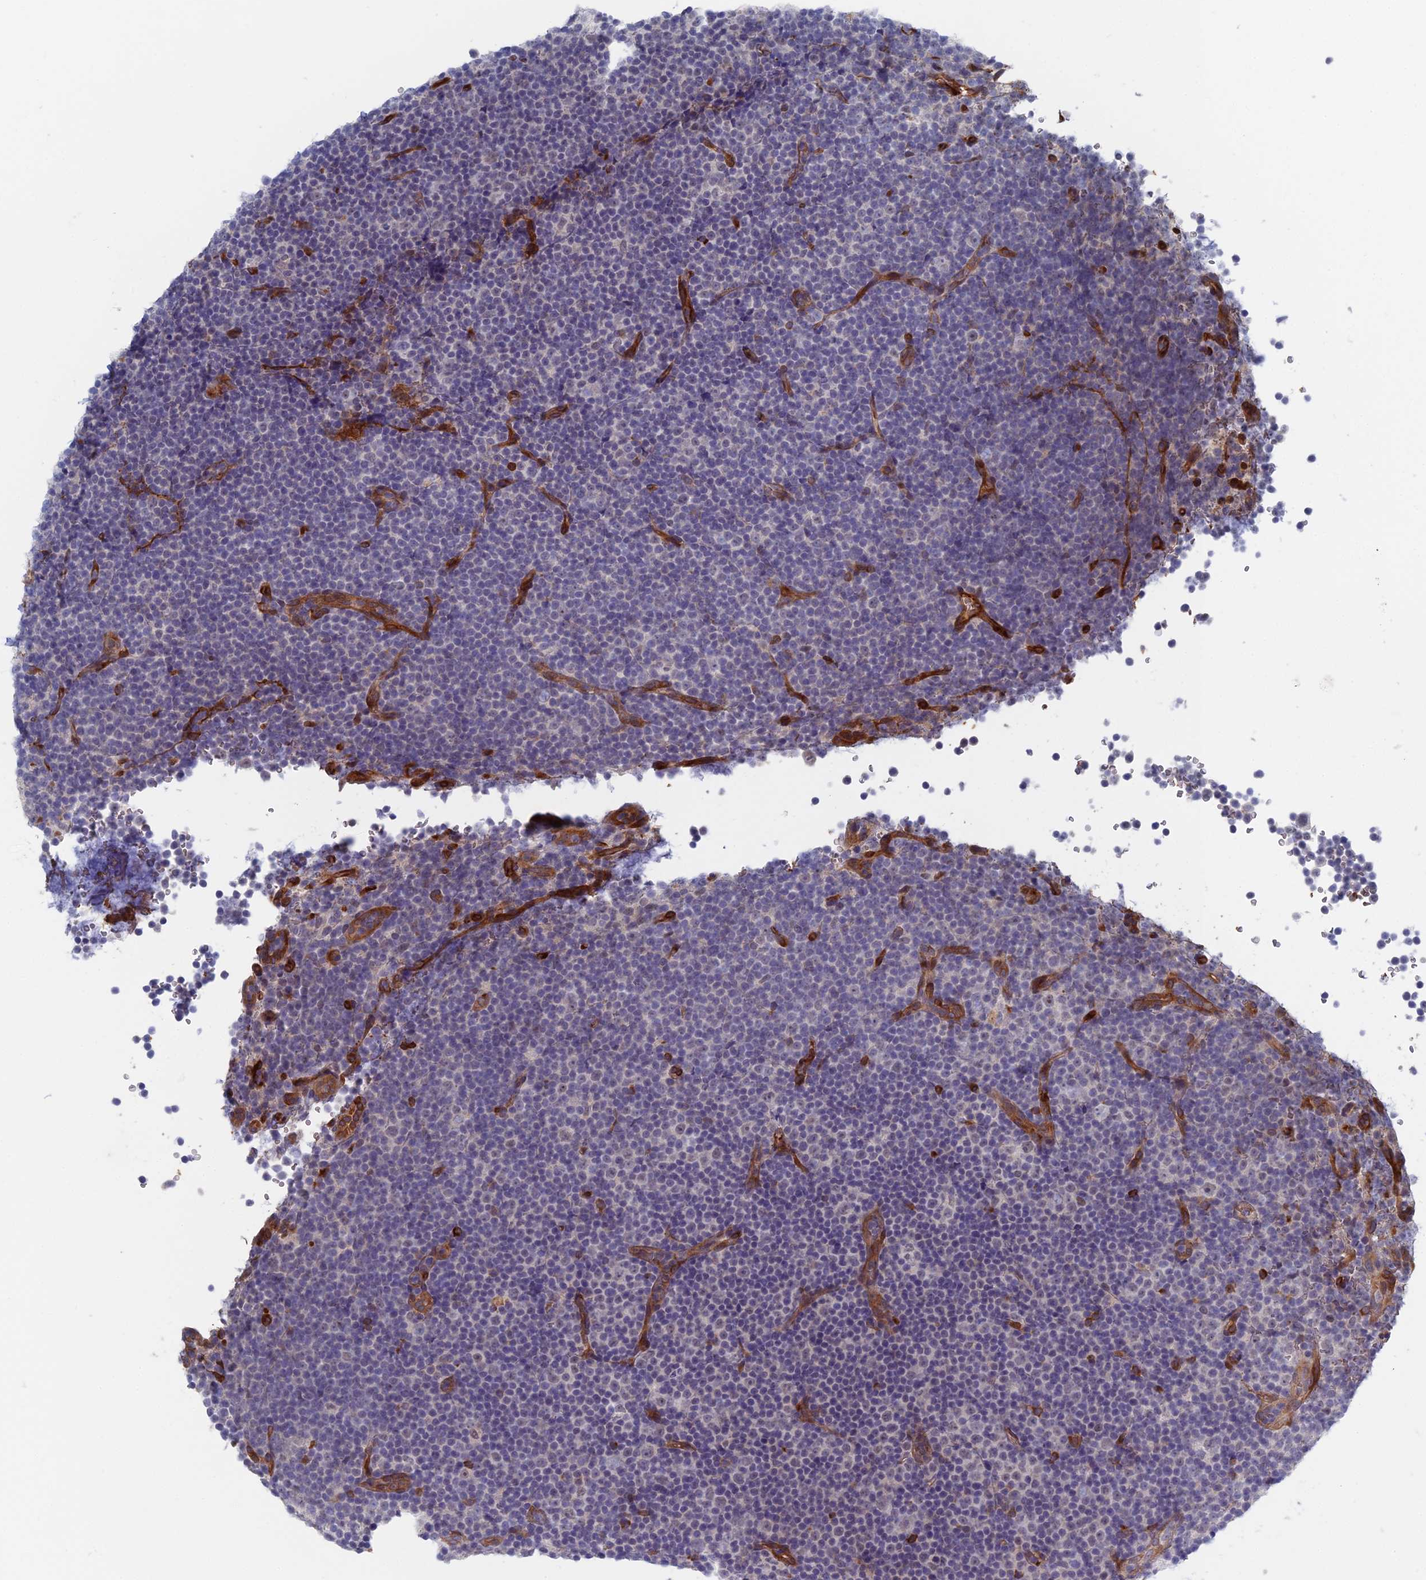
{"staining": {"intensity": "negative", "quantity": "none", "location": "none"}, "tissue": "lymphoma", "cell_type": "Tumor cells", "image_type": "cancer", "snomed": [{"axis": "morphology", "description": "Malignant lymphoma, non-Hodgkin's type, Low grade"}, {"axis": "topography", "description": "Lymph node"}], "caption": "Tumor cells show no significant staining in low-grade malignant lymphoma, non-Hodgkin's type. Nuclei are stained in blue.", "gene": "ARAP3", "patient": {"sex": "female", "age": 67}}